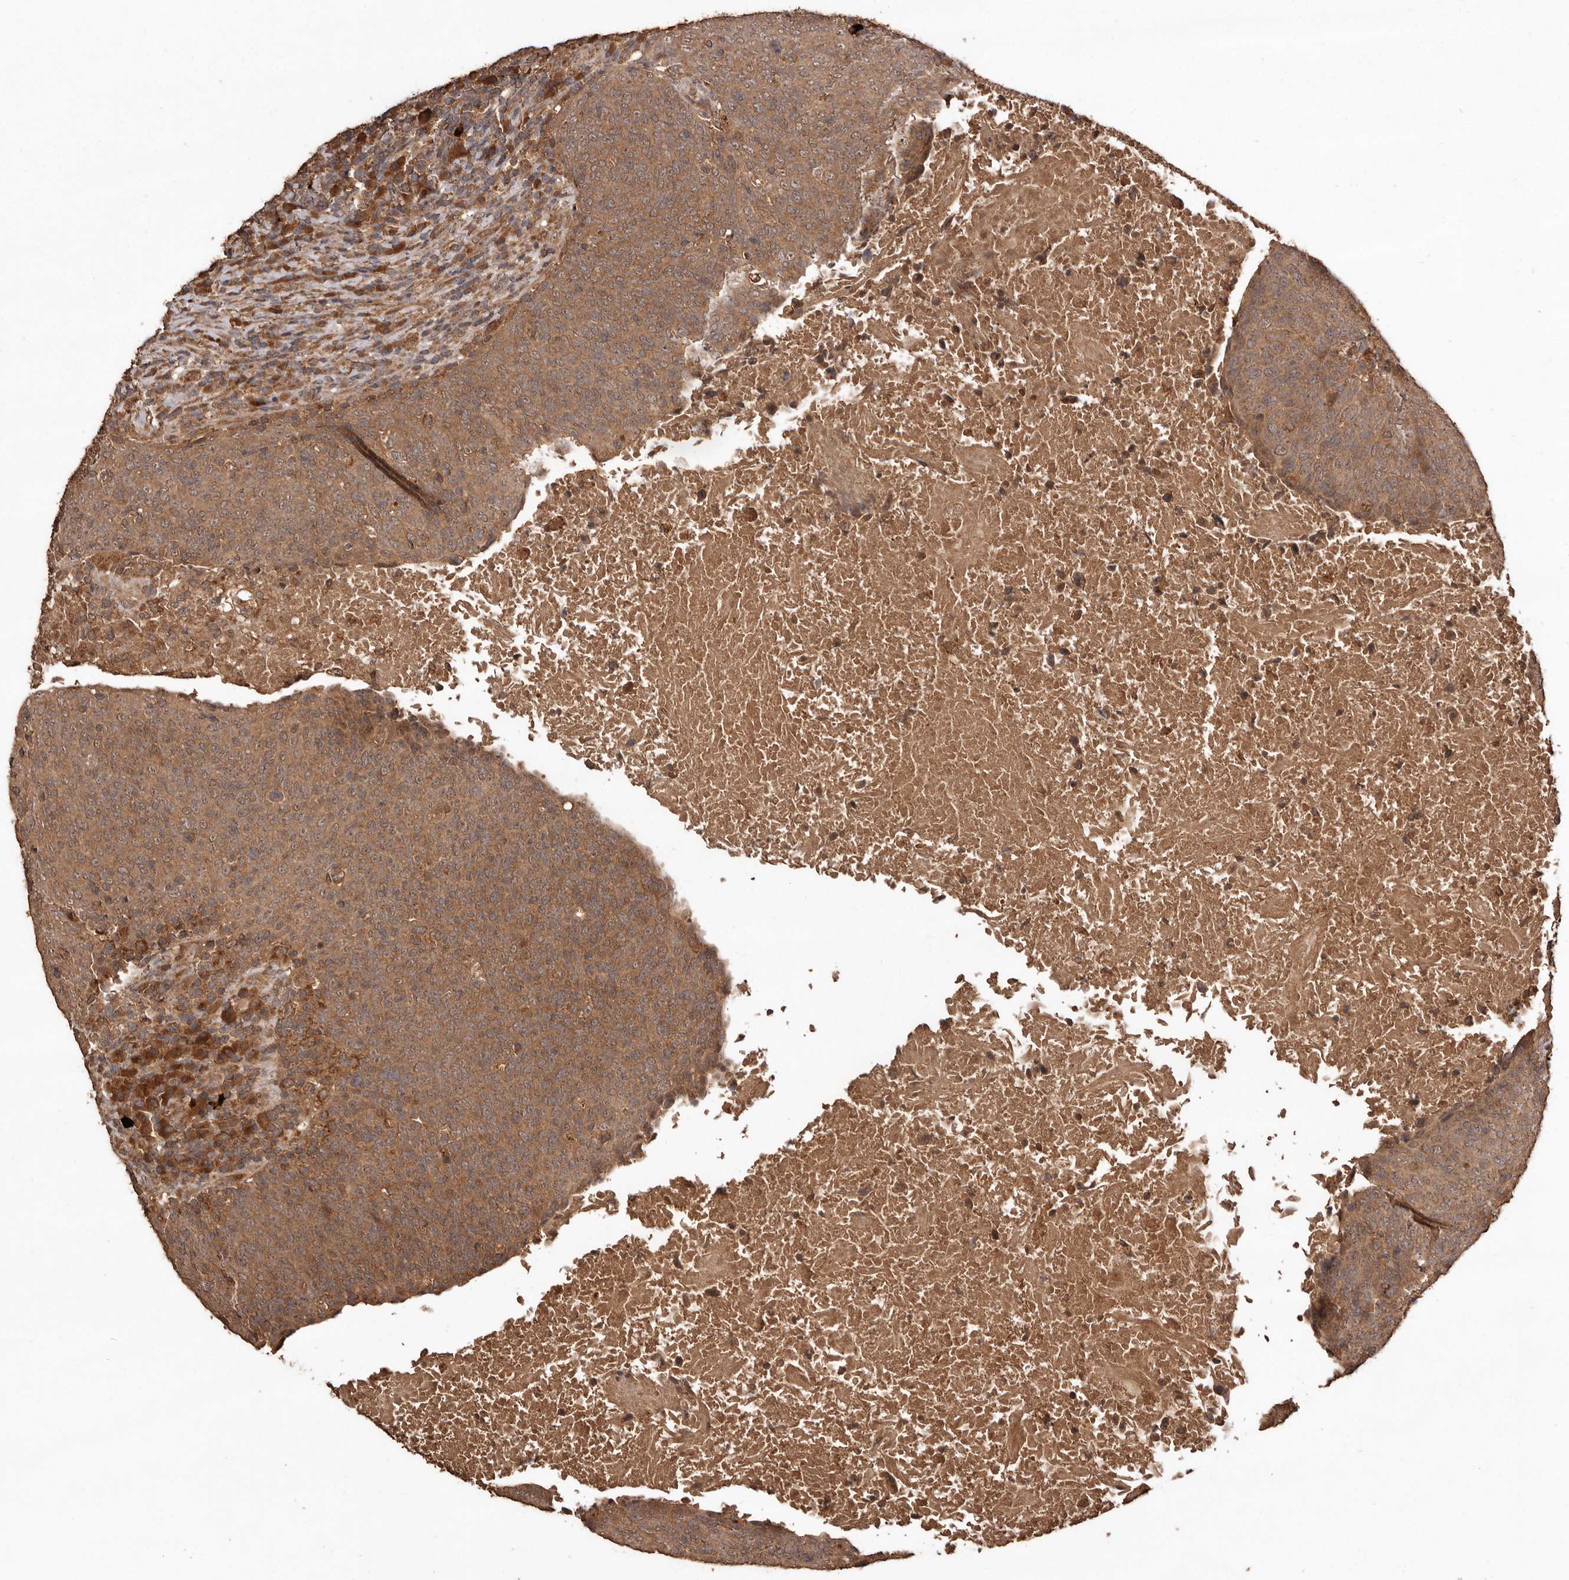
{"staining": {"intensity": "moderate", "quantity": ">75%", "location": "cytoplasmic/membranous"}, "tissue": "head and neck cancer", "cell_type": "Tumor cells", "image_type": "cancer", "snomed": [{"axis": "morphology", "description": "Squamous cell carcinoma, NOS"}, {"axis": "morphology", "description": "Squamous cell carcinoma, metastatic, NOS"}, {"axis": "topography", "description": "Lymph node"}, {"axis": "topography", "description": "Head-Neck"}], "caption": "This is an image of IHC staining of head and neck cancer, which shows moderate positivity in the cytoplasmic/membranous of tumor cells.", "gene": "RWDD1", "patient": {"sex": "male", "age": 62}}